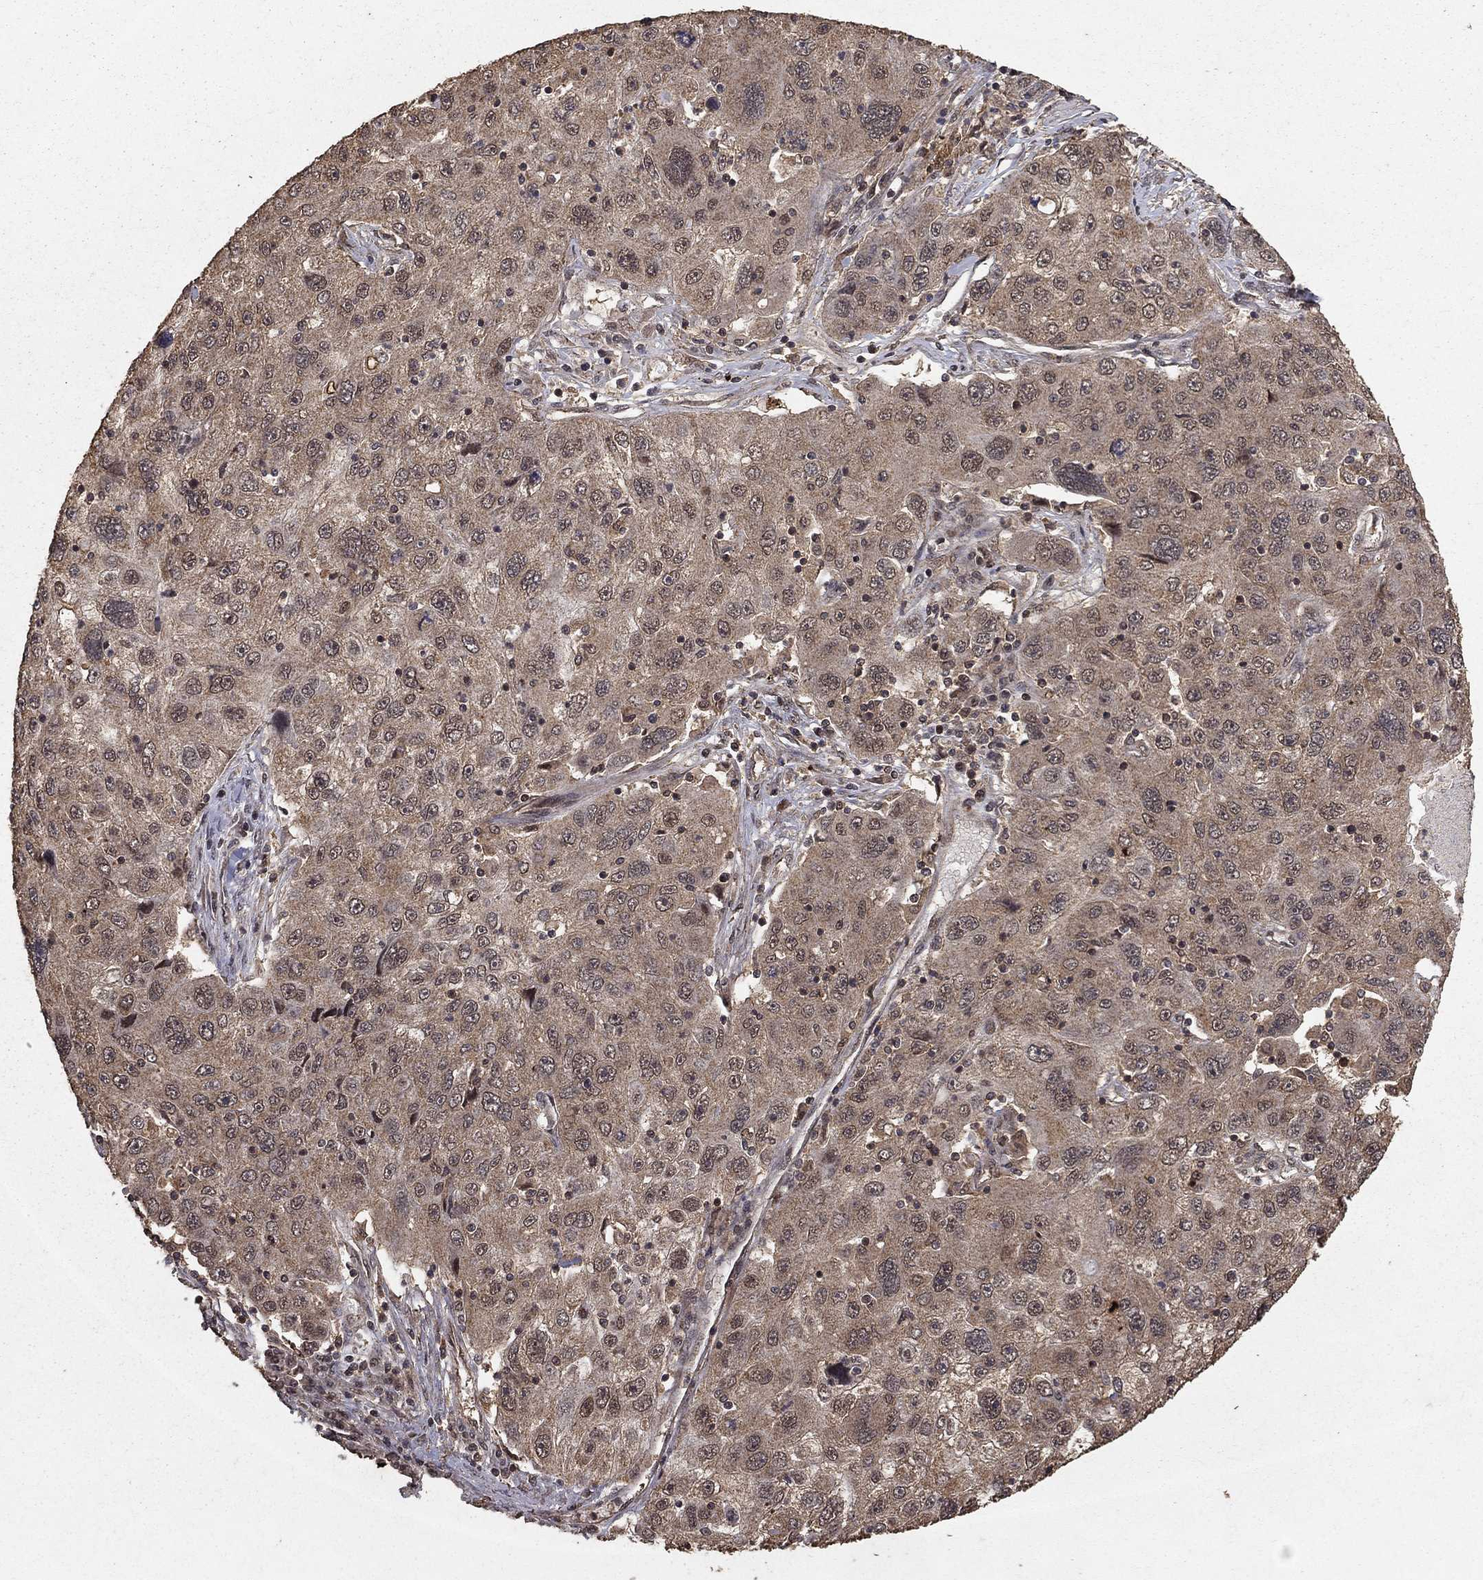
{"staining": {"intensity": "weak", "quantity": "25%-75%", "location": "cytoplasmic/membranous,nuclear"}, "tissue": "stomach cancer", "cell_type": "Tumor cells", "image_type": "cancer", "snomed": [{"axis": "morphology", "description": "Adenocarcinoma, NOS"}, {"axis": "topography", "description": "Stomach"}], "caption": "Protein analysis of adenocarcinoma (stomach) tissue exhibits weak cytoplasmic/membranous and nuclear staining in about 25%-75% of tumor cells.", "gene": "PRDM1", "patient": {"sex": "male", "age": 56}}